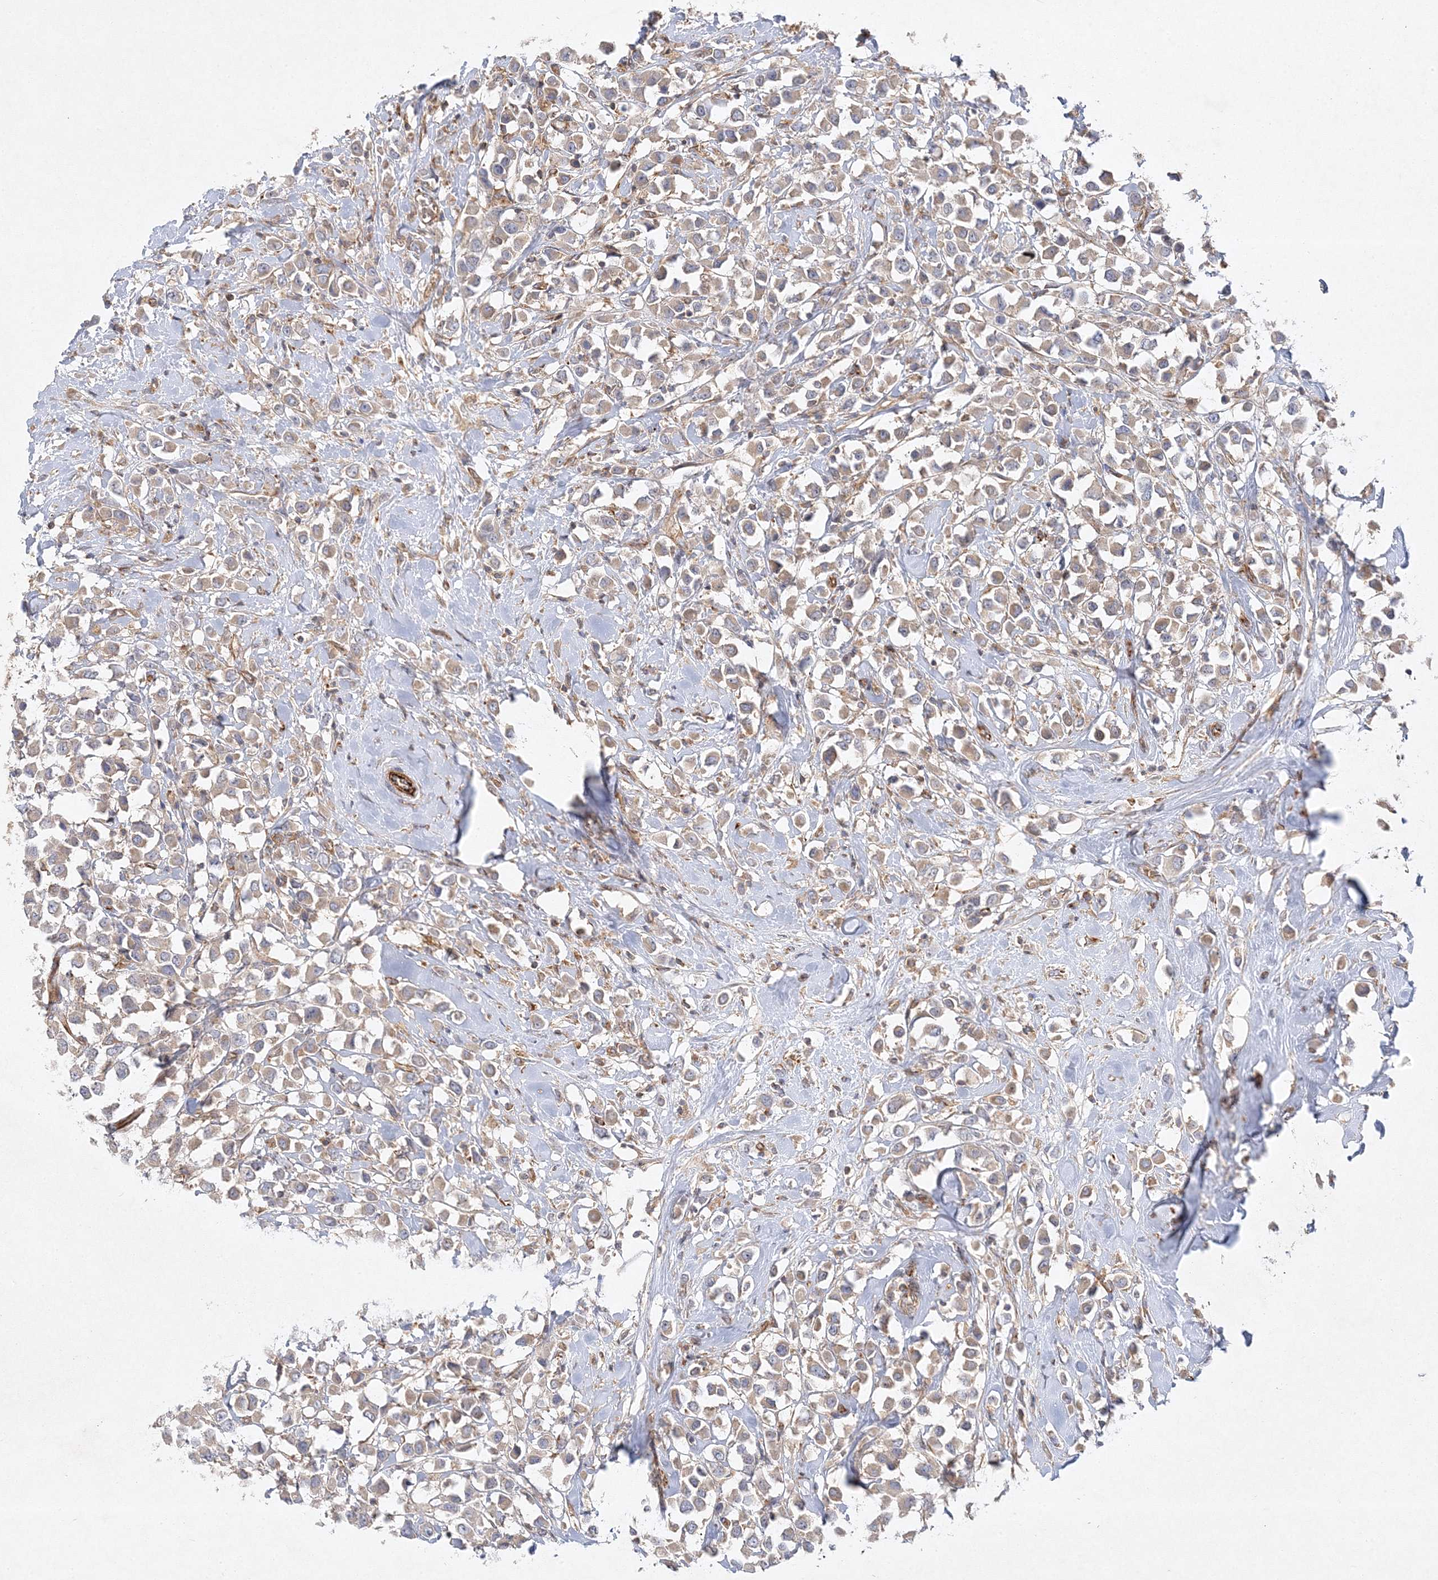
{"staining": {"intensity": "weak", "quantity": ">75%", "location": "cytoplasmic/membranous"}, "tissue": "breast cancer", "cell_type": "Tumor cells", "image_type": "cancer", "snomed": [{"axis": "morphology", "description": "Duct carcinoma"}, {"axis": "topography", "description": "Breast"}], "caption": "Tumor cells display low levels of weak cytoplasmic/membranous staining in approximately >75% of cells in breast cancer.", "gene": "WDR37", "patient": {"sex": "female", "age": 61}}